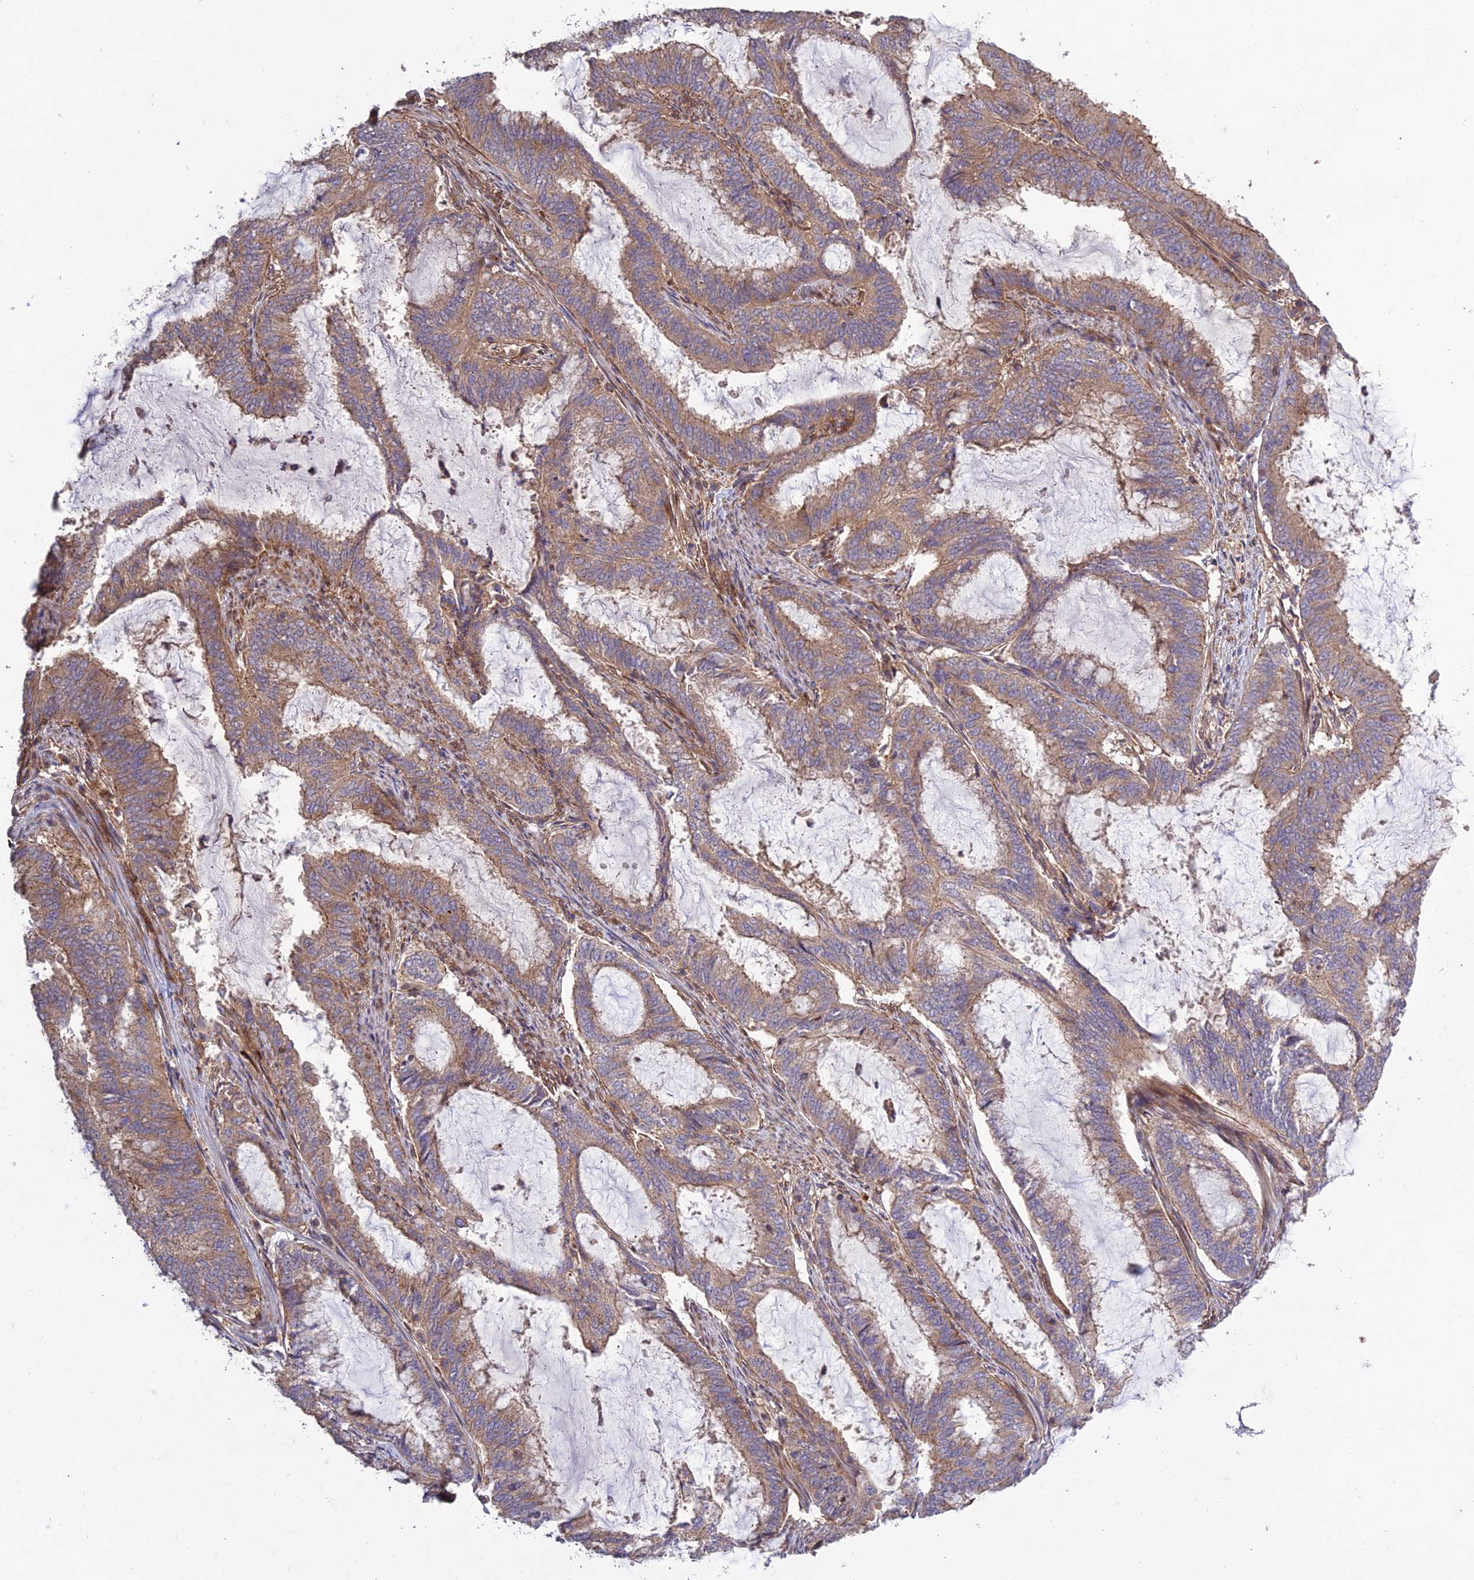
{"staining": {"intensity": "weak", "quantity": "25%-75%", "location": "cytoplasmic/membranous"}, "tissue": "endometrial cancer", "cell_type": "Tumor cells", "image_type": "cancer", "snomed": [{"axis": "morphology", "description": "Adenocarcinoma, NOS"}, {"axis": "topography", "description": "Endometrium"}], "caption": "Endometrial adenocarcinoma stained for a protein demonstrates weak cytoplasmic/membranous positivity in tumor cells.", "gene": "TMEM131L", "patient": {"sex": "female", "age": 51}}